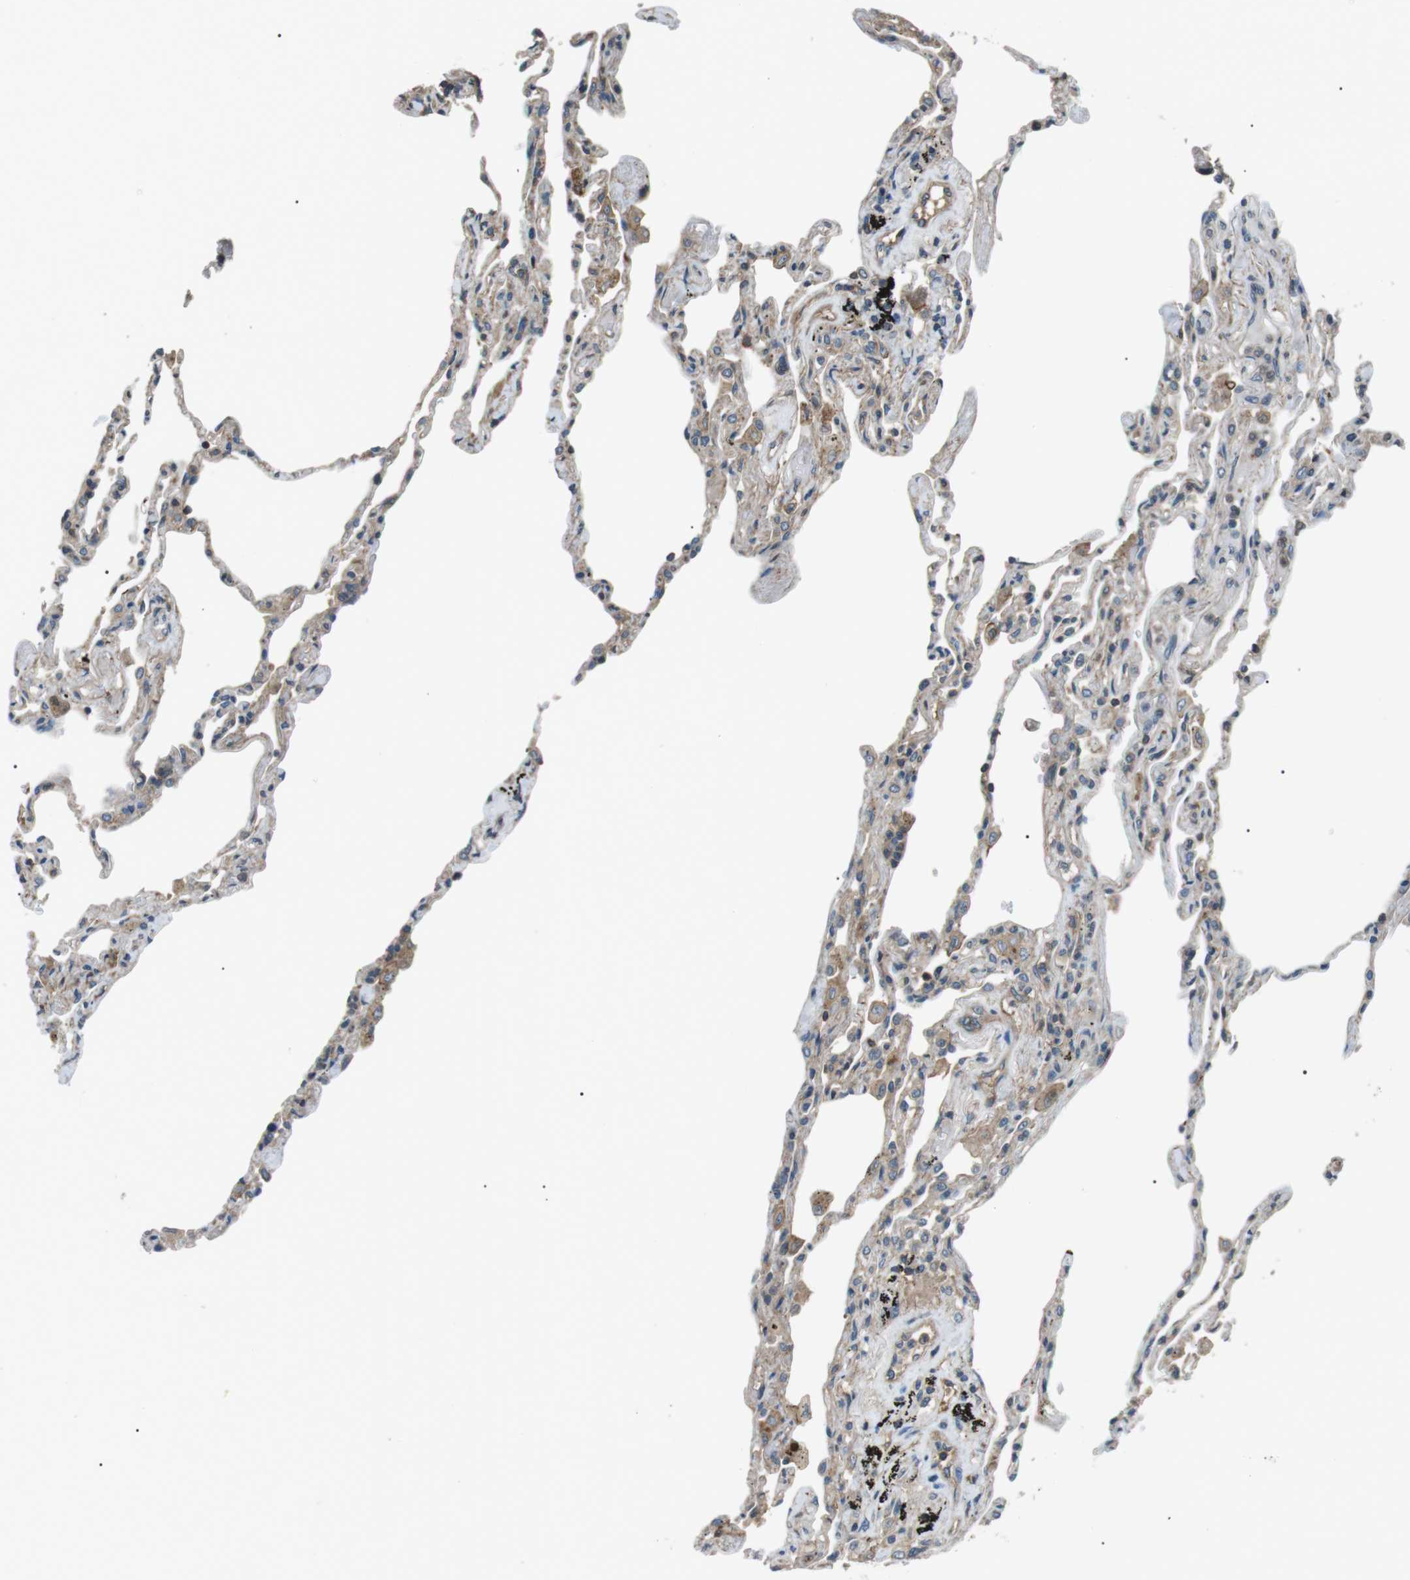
{"staining": {"intensity": "weak", "quantity": "25%-75%", "location": "cytoplasmic/membranous"}, "tissue": "lung", "cell_type": "Alveolar cells", "image_type": "normal", "snomed": [{"axis": "morphology", "description": "Normal tissue, NOS"}, {"axis": "topography", "description": "Lung"}], "caption": "Protein expression analysis of unremarkable human lung reveals weak cytoplasmic/membranous staining in approximately 25%-75% of alveolar cells. The staining is performed using DAB (3,3'-diaminobenzidine) brown chromogen to label protein expression. The nuclei are counter-stained blue using hematoxylin.", "gene": "GPR161", "patient": {"sex": "male", "age": 59}}